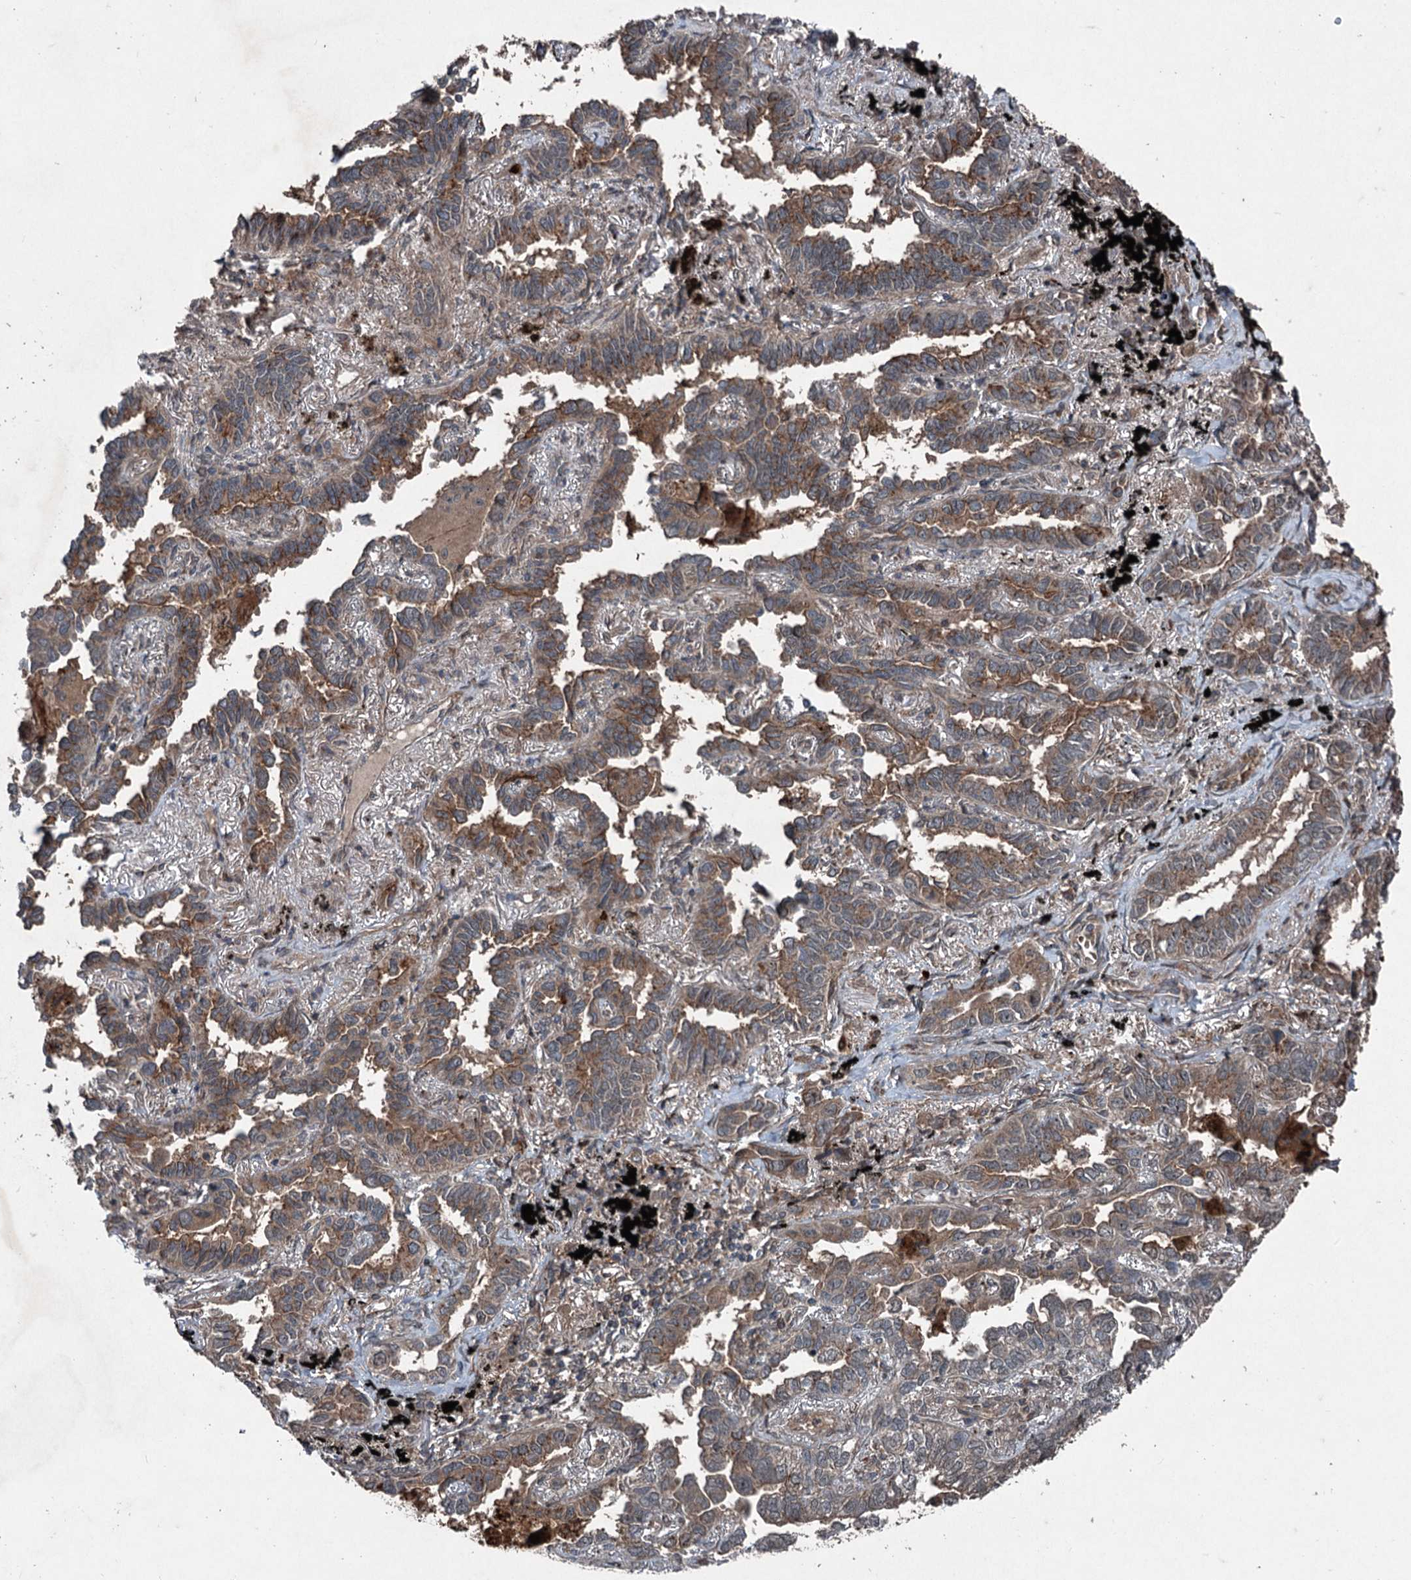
{"staining": {"intensity": "moderate", "quantity": ">75%", "location": "cytoplasmic/membranous"}, "tissue": "lung cancer", "cell_type": "Tumor cells", "image_type": "cancer", "snomed": [{"axis": "morphology", "description": "Adenocarcinoma, NOS"}, {"axis": "topography", "description": "Lung"}], "caption": "Lung cancer (adenocarcinoma) was stained to show a protein in brown. There is medium levels of moderate cytoplasmic/membranous positivity in about >75% of tumor cells. (DAB (3,3'-diaminobenzidine) IHC, brown staining for protein, blue staining for nuclei).", "gene": "ALAS1", "patient": {"sex": "male", "age": 67}}